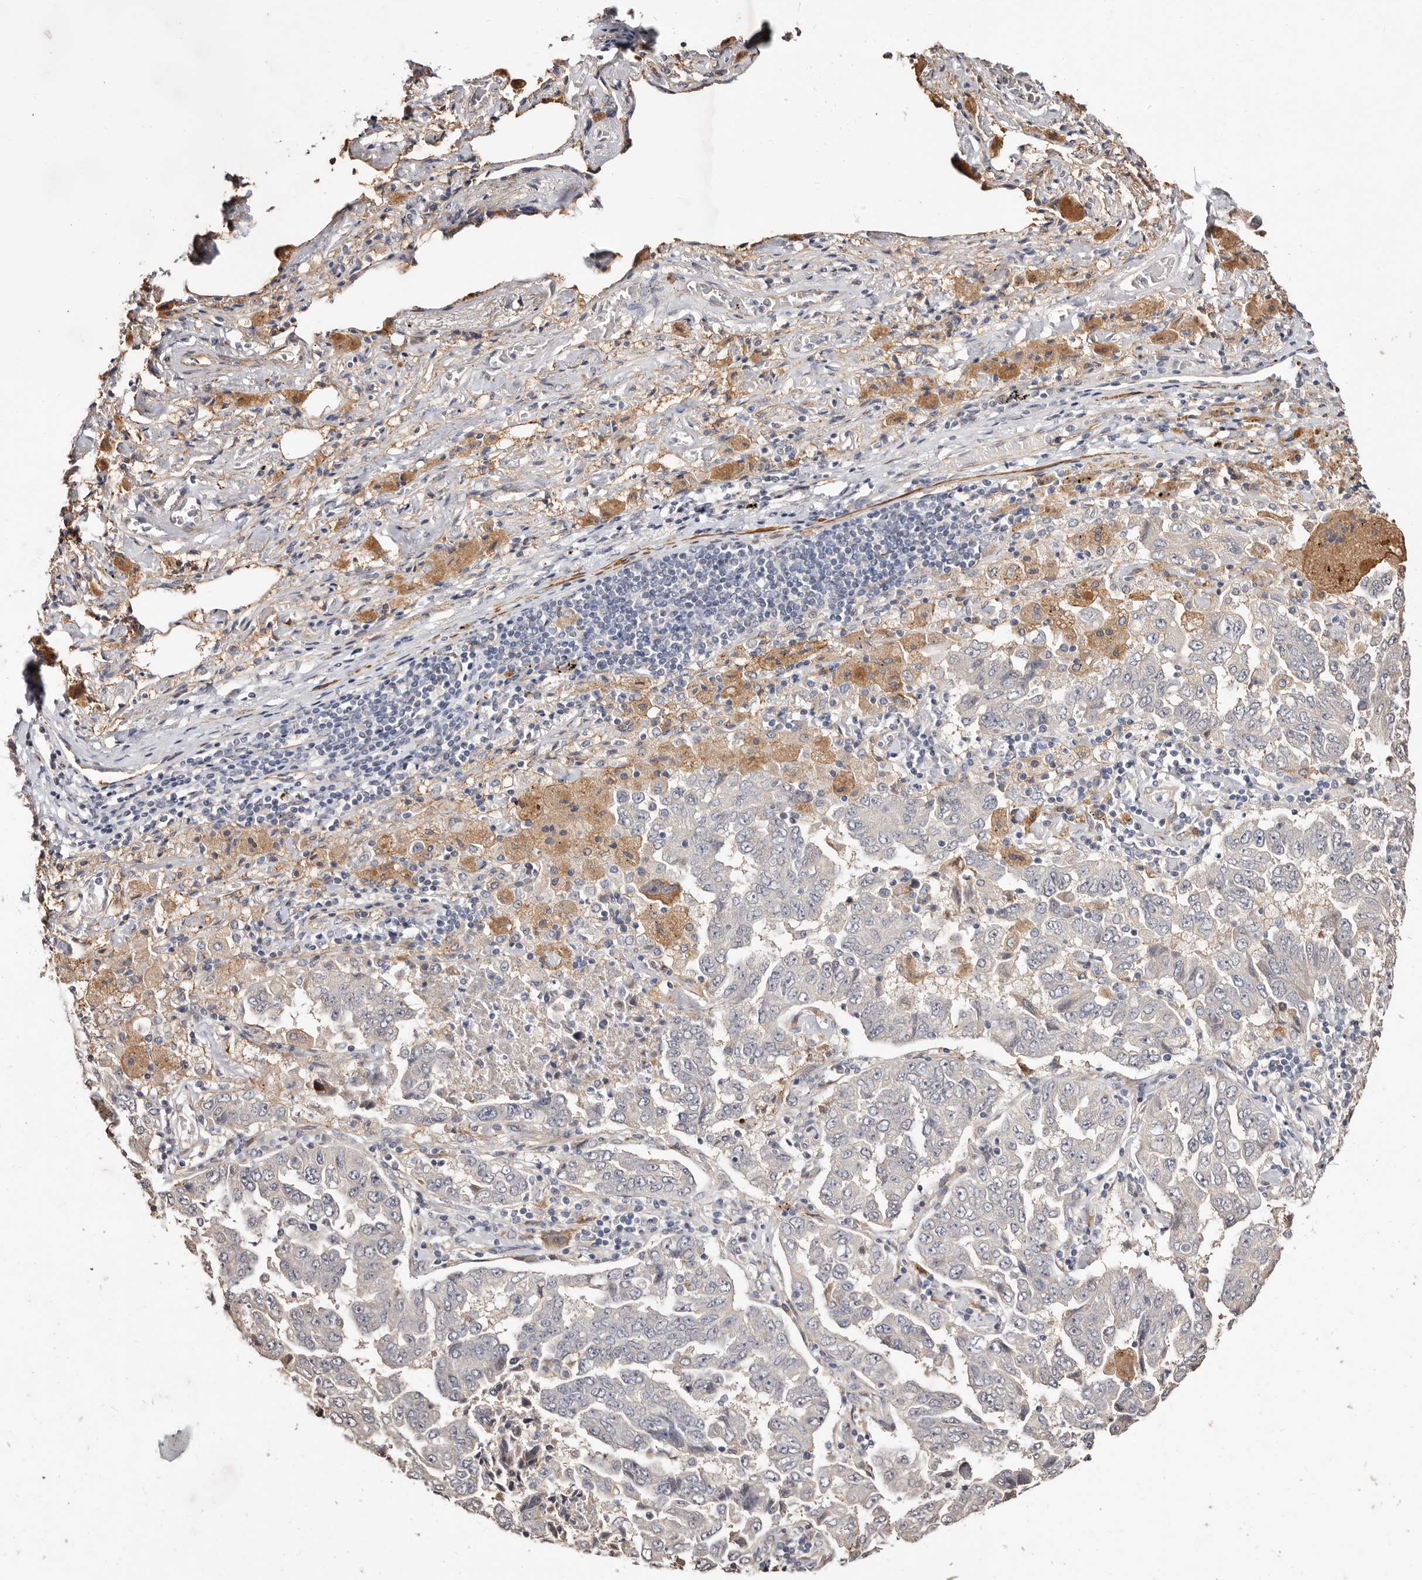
{"staining": {"intensity": "negative", "quantity": "none", "location": "none"}, "tissue": "lung cancer", "cell_type": "Tumor cells", "image_type": "cancer", "snomed": [{"axis": "morphology", "description": "Adenocarcinoma, NOS"}, {"axis": "topography", "description": "Lung"}], "caption": "DAB (3,3'-diaminobenzidine) immunohistochemical staining of lung adenocarcinoma reveals no significant staining in tumor cells. (Brightfield microscopy of DAB immunohistochemistry at high magnification).", "gene": "TRIP13", "patient": {"sex": "female", "age": 51}}